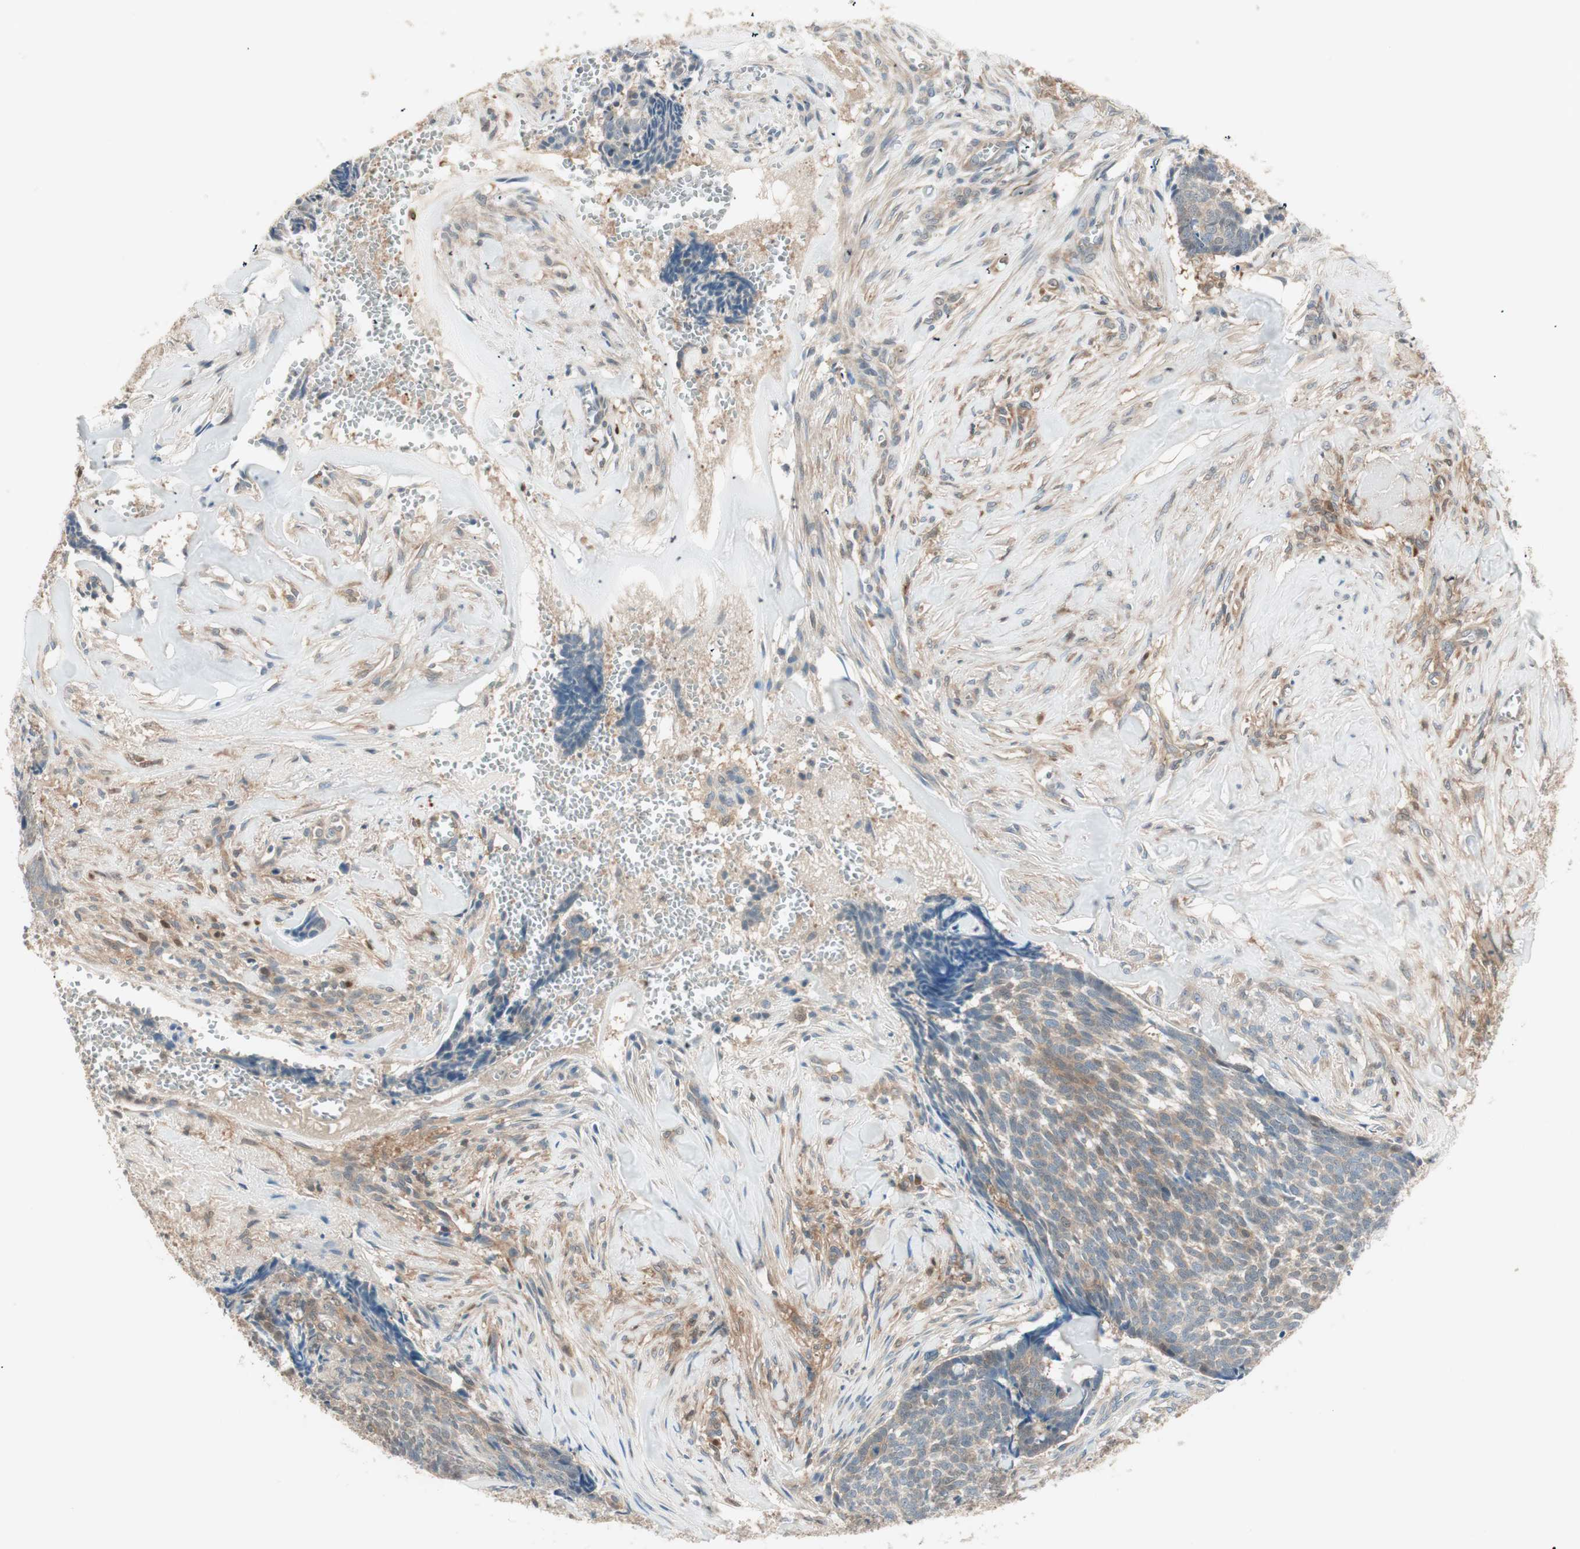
{"staining": {"intensity": "weak", "quantity": ">75%", "location": "cytoplasmic/membranous"}, "tissue": "skin cancer", "cell_type": "Tumor cells", "image_type": "cancer", "snomed": [{"axis": "morphology", "description": "Basal cell carcinoma"}, {"axis": "topography", "description": "Skin"}], "caption": "Immunohistochemical staining of human skin cancer displays low levels of weak cytoplasmic/membranous protein positivity in about >75% of tumor cells. The protein of interest is shown in brown color, while the nuclei are stained blue.", "gene": "GALT", "patient": {"sex": "male", "age": 84}}